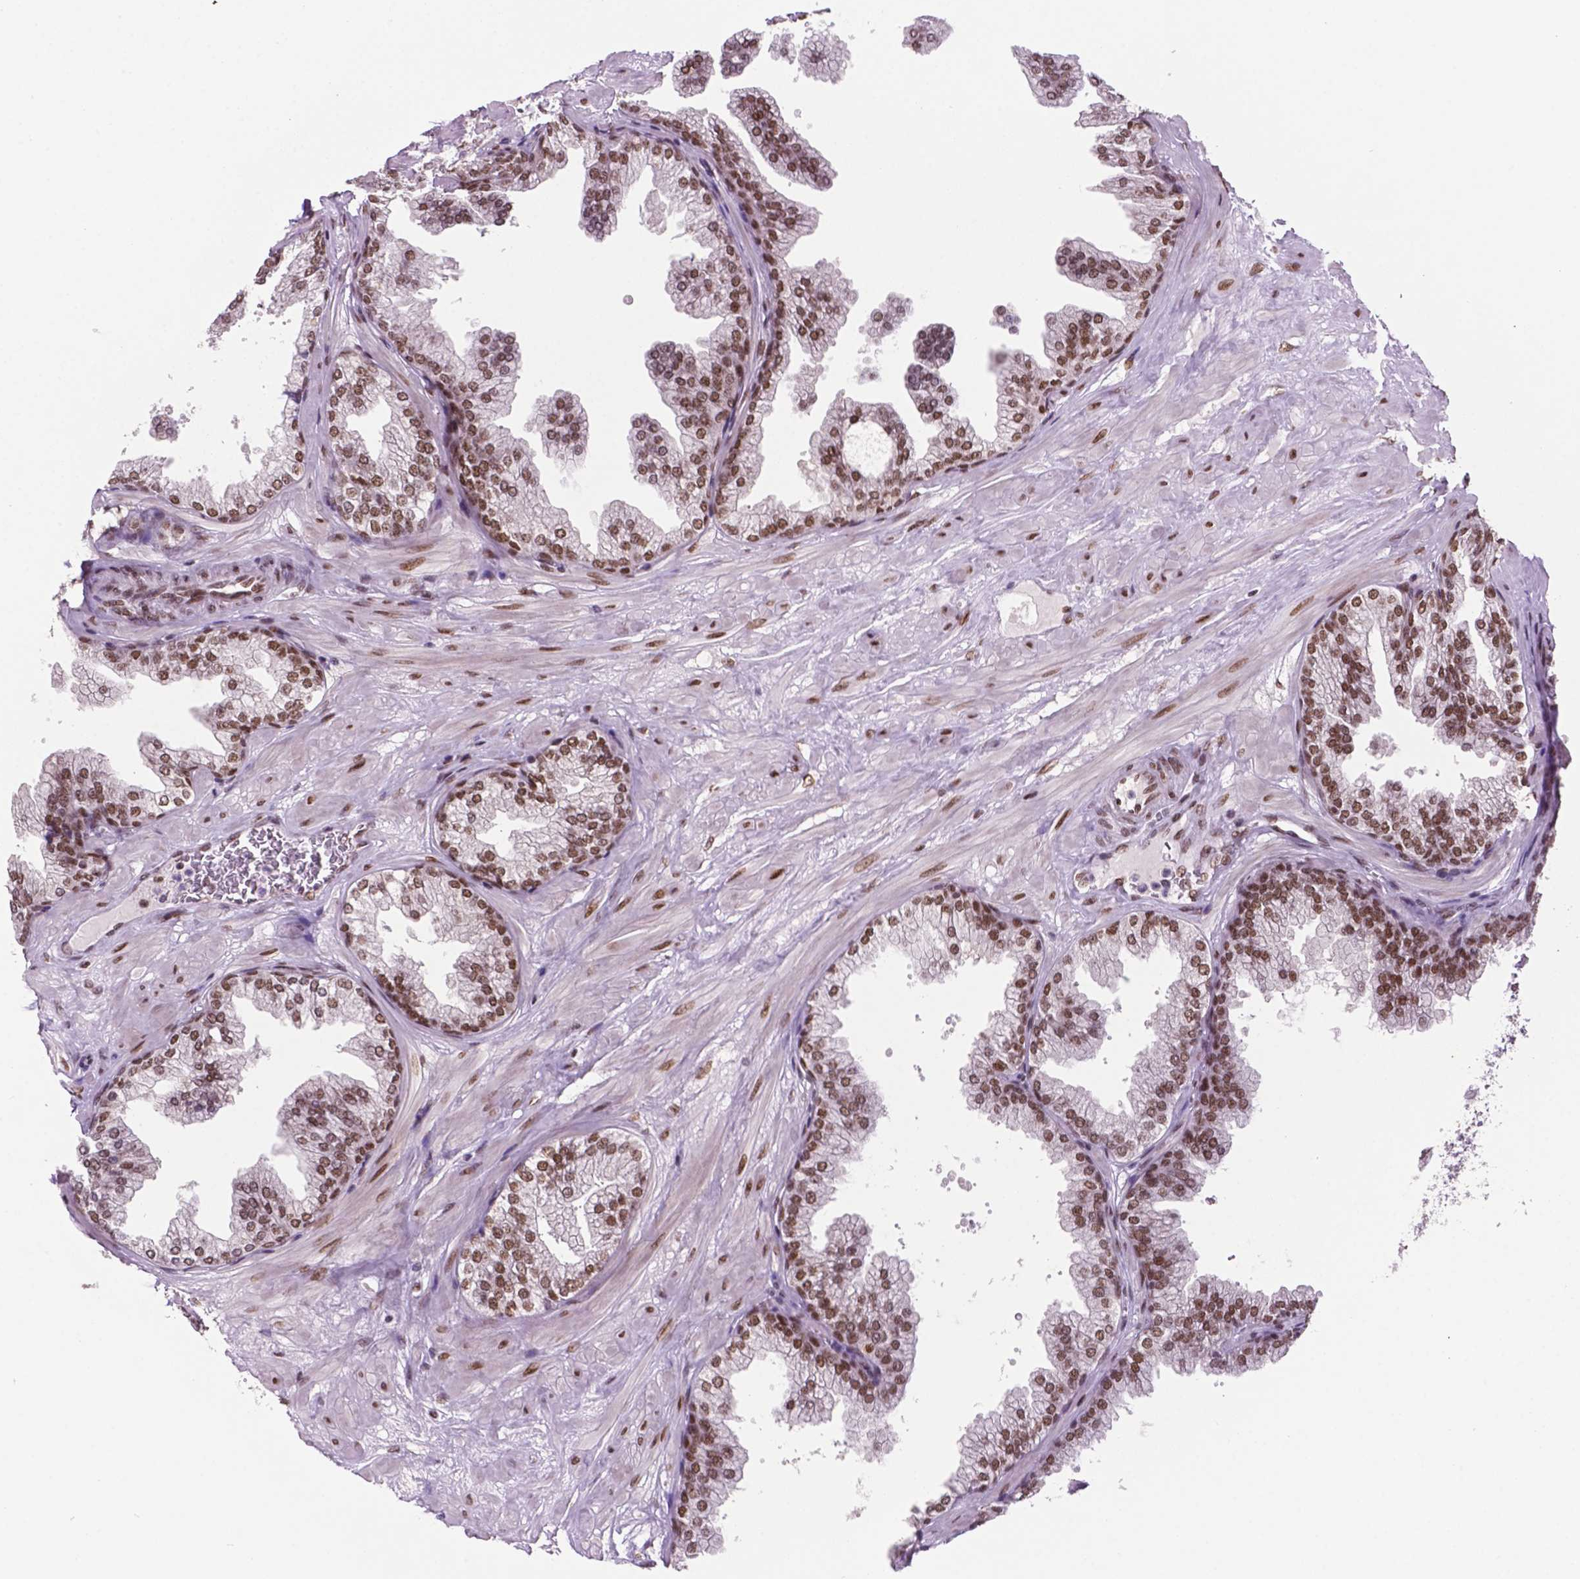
{"staining": {"intensity": "moderate", "quantity": ">75%", "location": "nuclear"}, "tissue": "prostate", "cell_type": "Glandular cells", "image_type": "normal", "snomed": [{"axis": "morphology", "description": "Normal tissue, NOS"}, {"axis": "topography", "description": "Prostate"}], "caption": "Immunohistochemical staining of unremarkable prostate displays >75% levels of moderate nuclear protein expression in about >75% of glandular cells. Using DAB (3,3'-diaminobenzidine) (brown) and hematoxylin (blue) stains, captured at high magnification using brightfield microscopy.", "gene": "MLH1", "patient": {"sex": "male", "age": 37}}